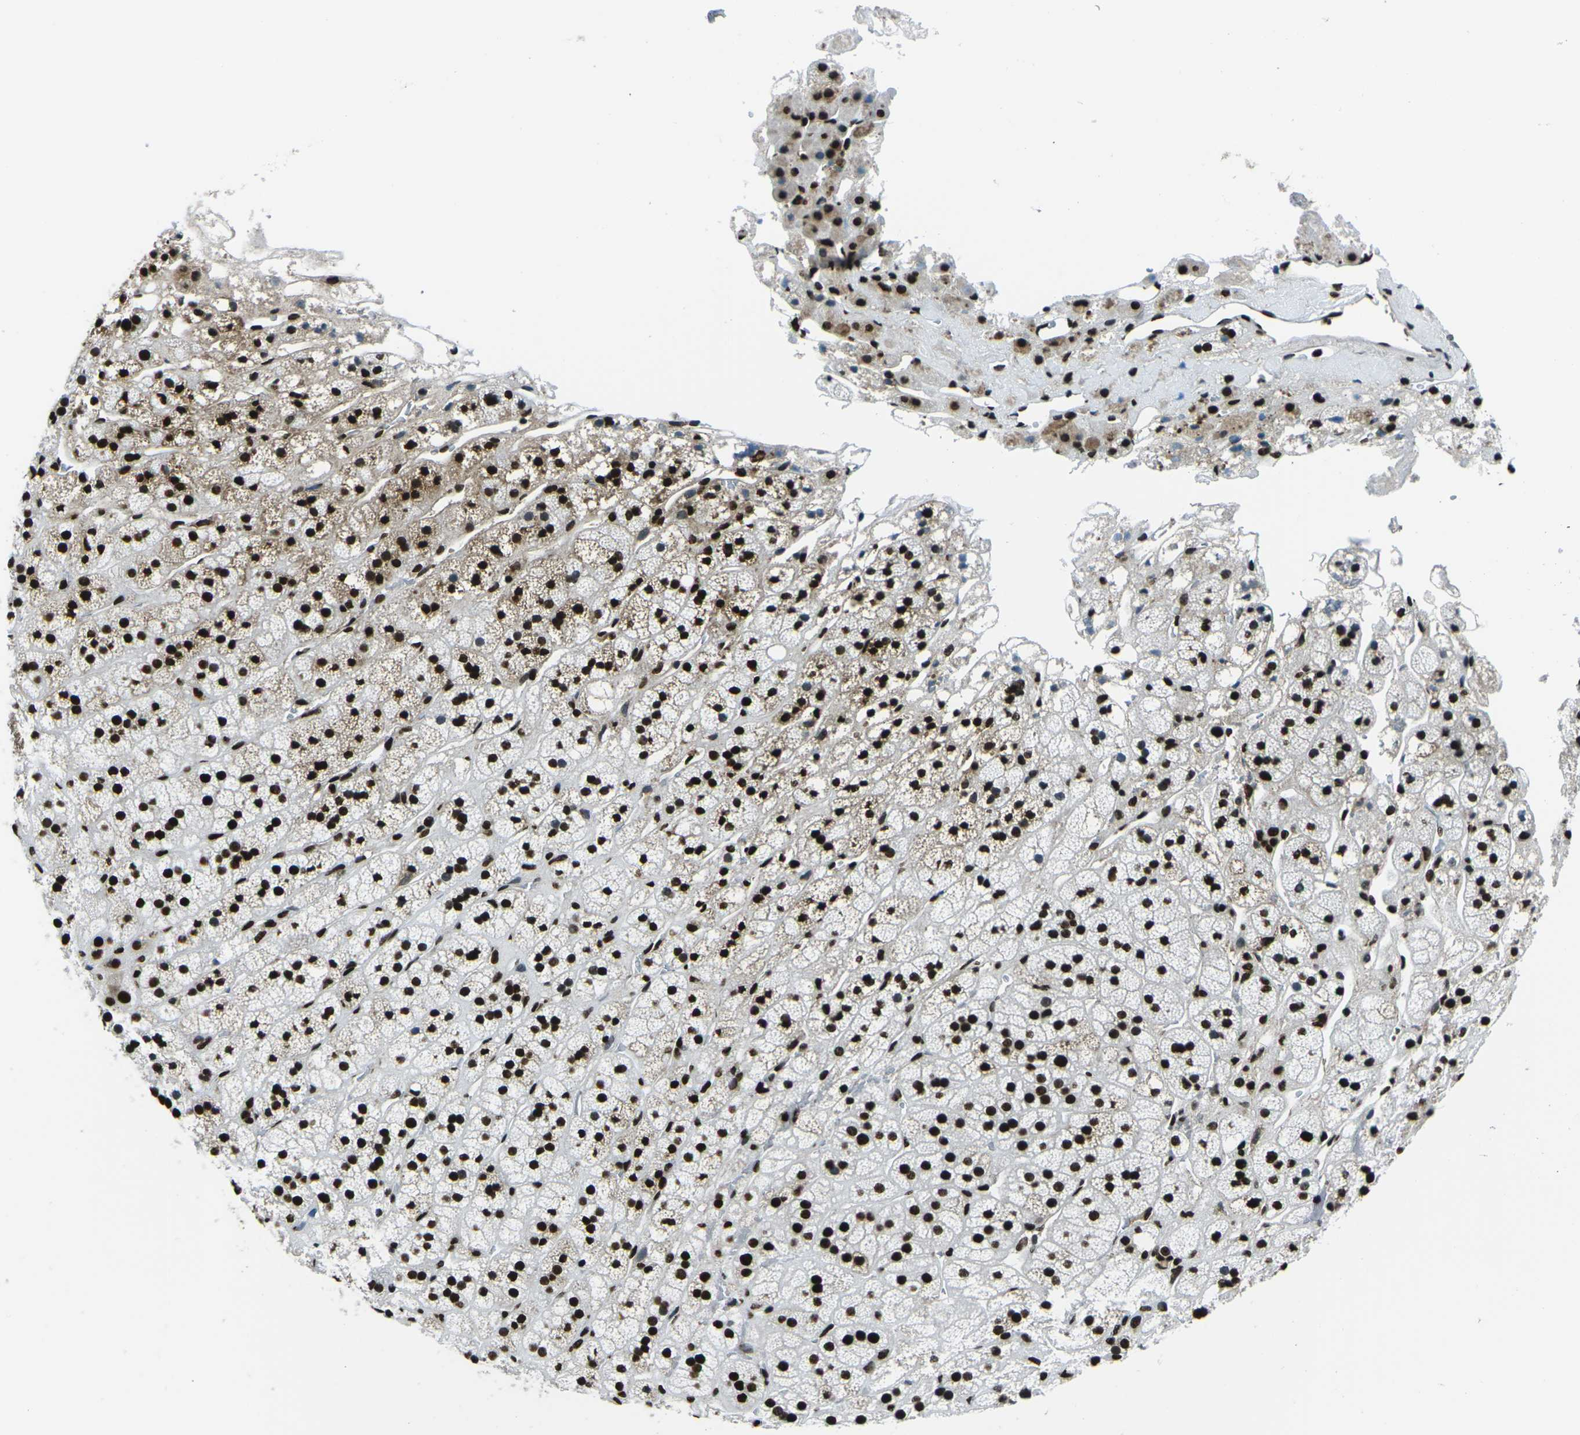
{"staining": {"intensity": "strong", "quantity": ">75%", "location": "nuclear"}, "tissue": "adrenal gland", "cell_type": "Glandular cells", "image_type": "normal", "snomed": [{"axis": "morphology", "description": "Normal tissue, NOS"}, {"axis": "topography", "description": "Adrenal gland"}], "caption": "IHC of unremarkable human adrenal gland demonstrates high levels of strong nuclear positivity in approximately >75% of glandular cells.", "gene": "HNRNPL", "patient": {"sex": "male", "age": 56}}